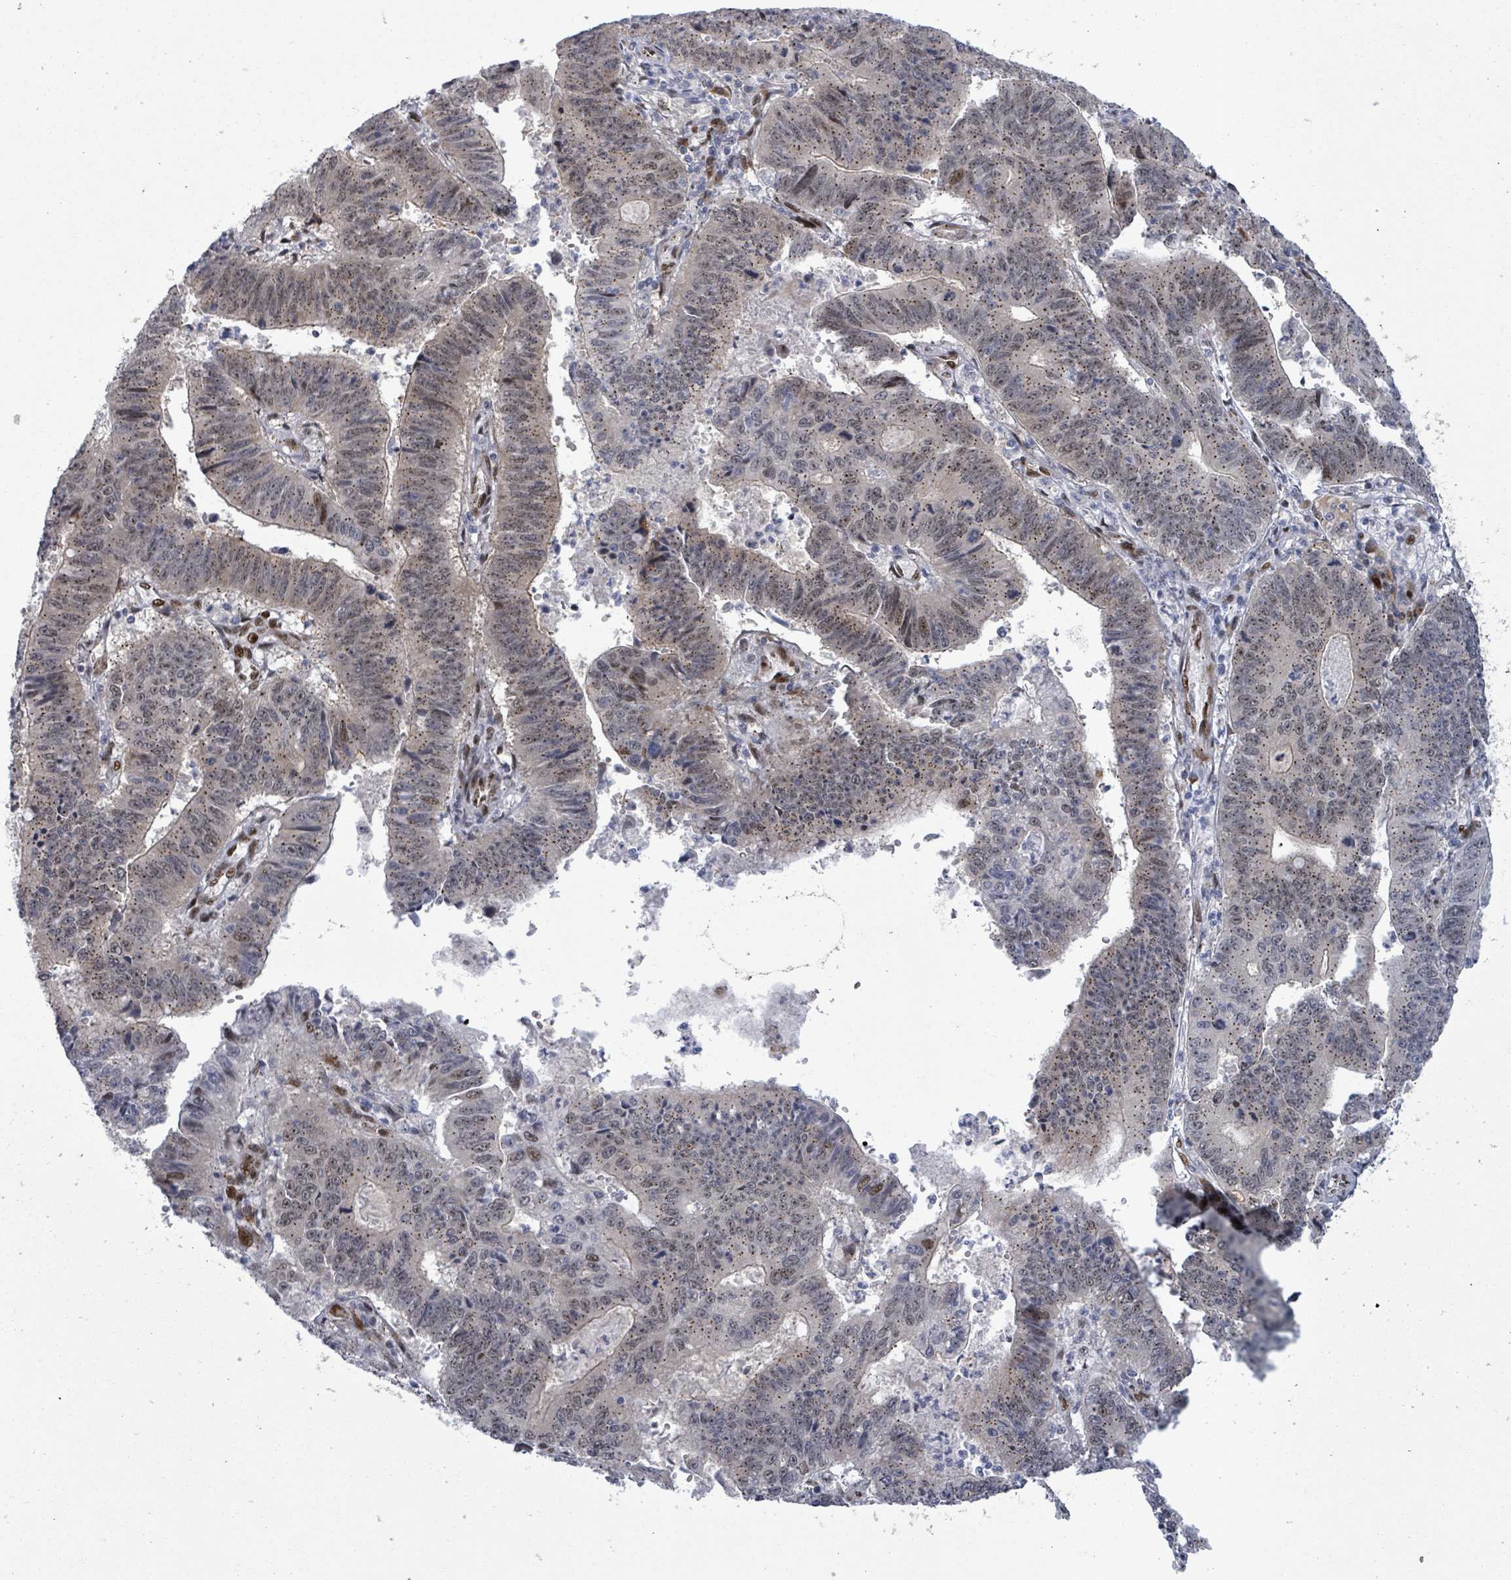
{"staining": {"intensity": "moderate", "quantity": "25%-75%", "location": "cytoplasmic/membranous,nuclear"}, "tissue": "stomach cancer", "cell_type": "Tumor cells", "image_type": "cancer", "snomed": [{"axis": "morphology", "description": "Adenocarcinoma, NOS"}, {"axis": "topography", "description": "Stomach"}], "caption": "Adenocarcinoma (stomach) was stained to show a protein in brown. There is medium levels of moderate cytoplasmic/membranous and nuclear expression in about 25%-75% of tumor cells. (Stains: DAB (3,3'-diaminobenzidine) in brown, nuclei in blue, Microscopy: brightfield microscopy at high magnification).", "gene": "TUSC1", "patient": {"sex": "male", "age": 59}}